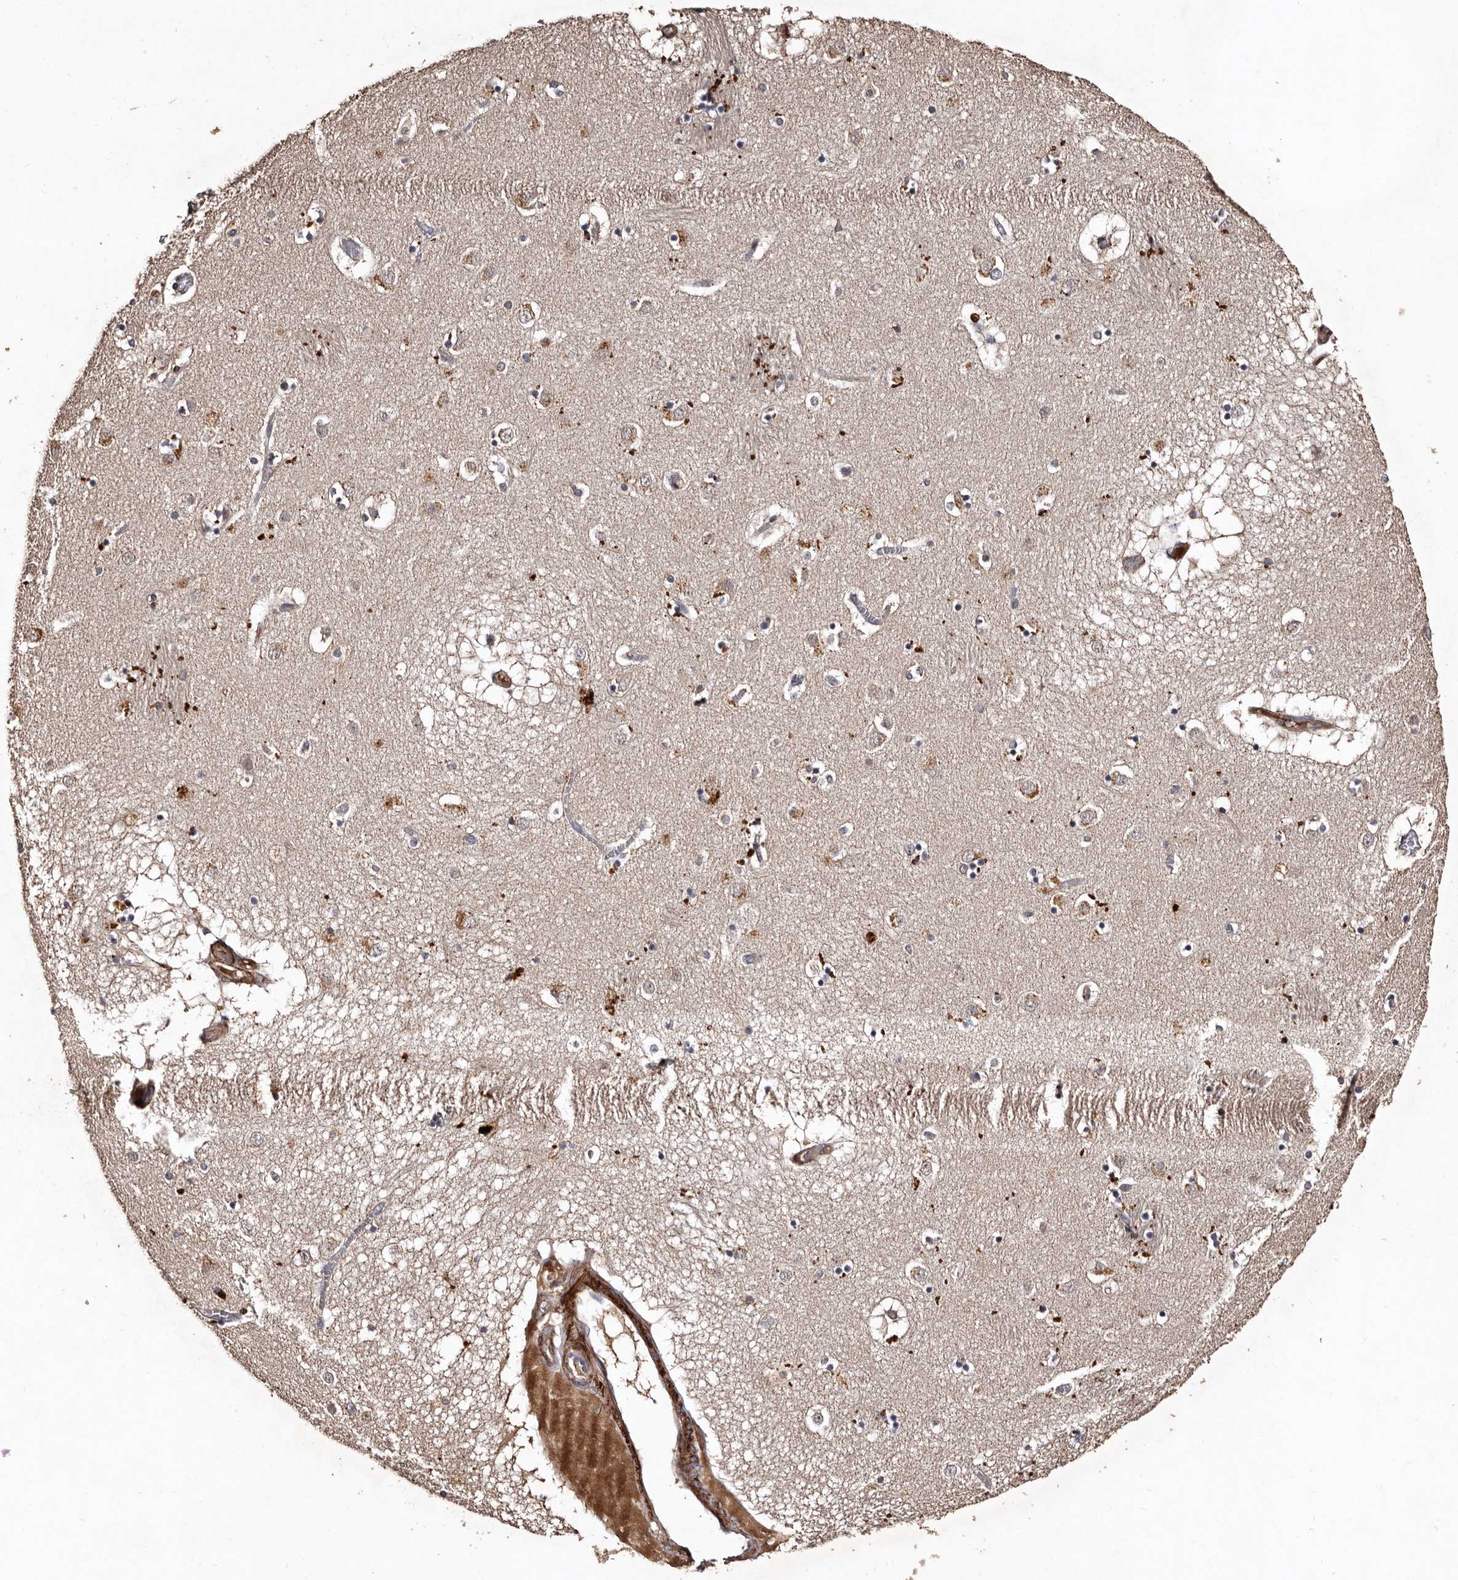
{"staining": {"intensity": "weak", "quantity": "<25%", "location": "cytoplasmic/membranous"}, "tissue": "caudate", "cell_type": "Glial cells", "image_type": "normal", "snomed": [{"axis": "morphology", "description": "Normal tissue, NOS"}, {"axis": "topography", "description": "Lateral ventricle wall"}], "caption": "This image is of benign caudate stained with immunohistochemistry to label a protein in brown with the nuclei are counter-stained blue. There is no staining in glial cells.", "gene": "PRKD3", "patient": {"sex": "male", "age": 70}}